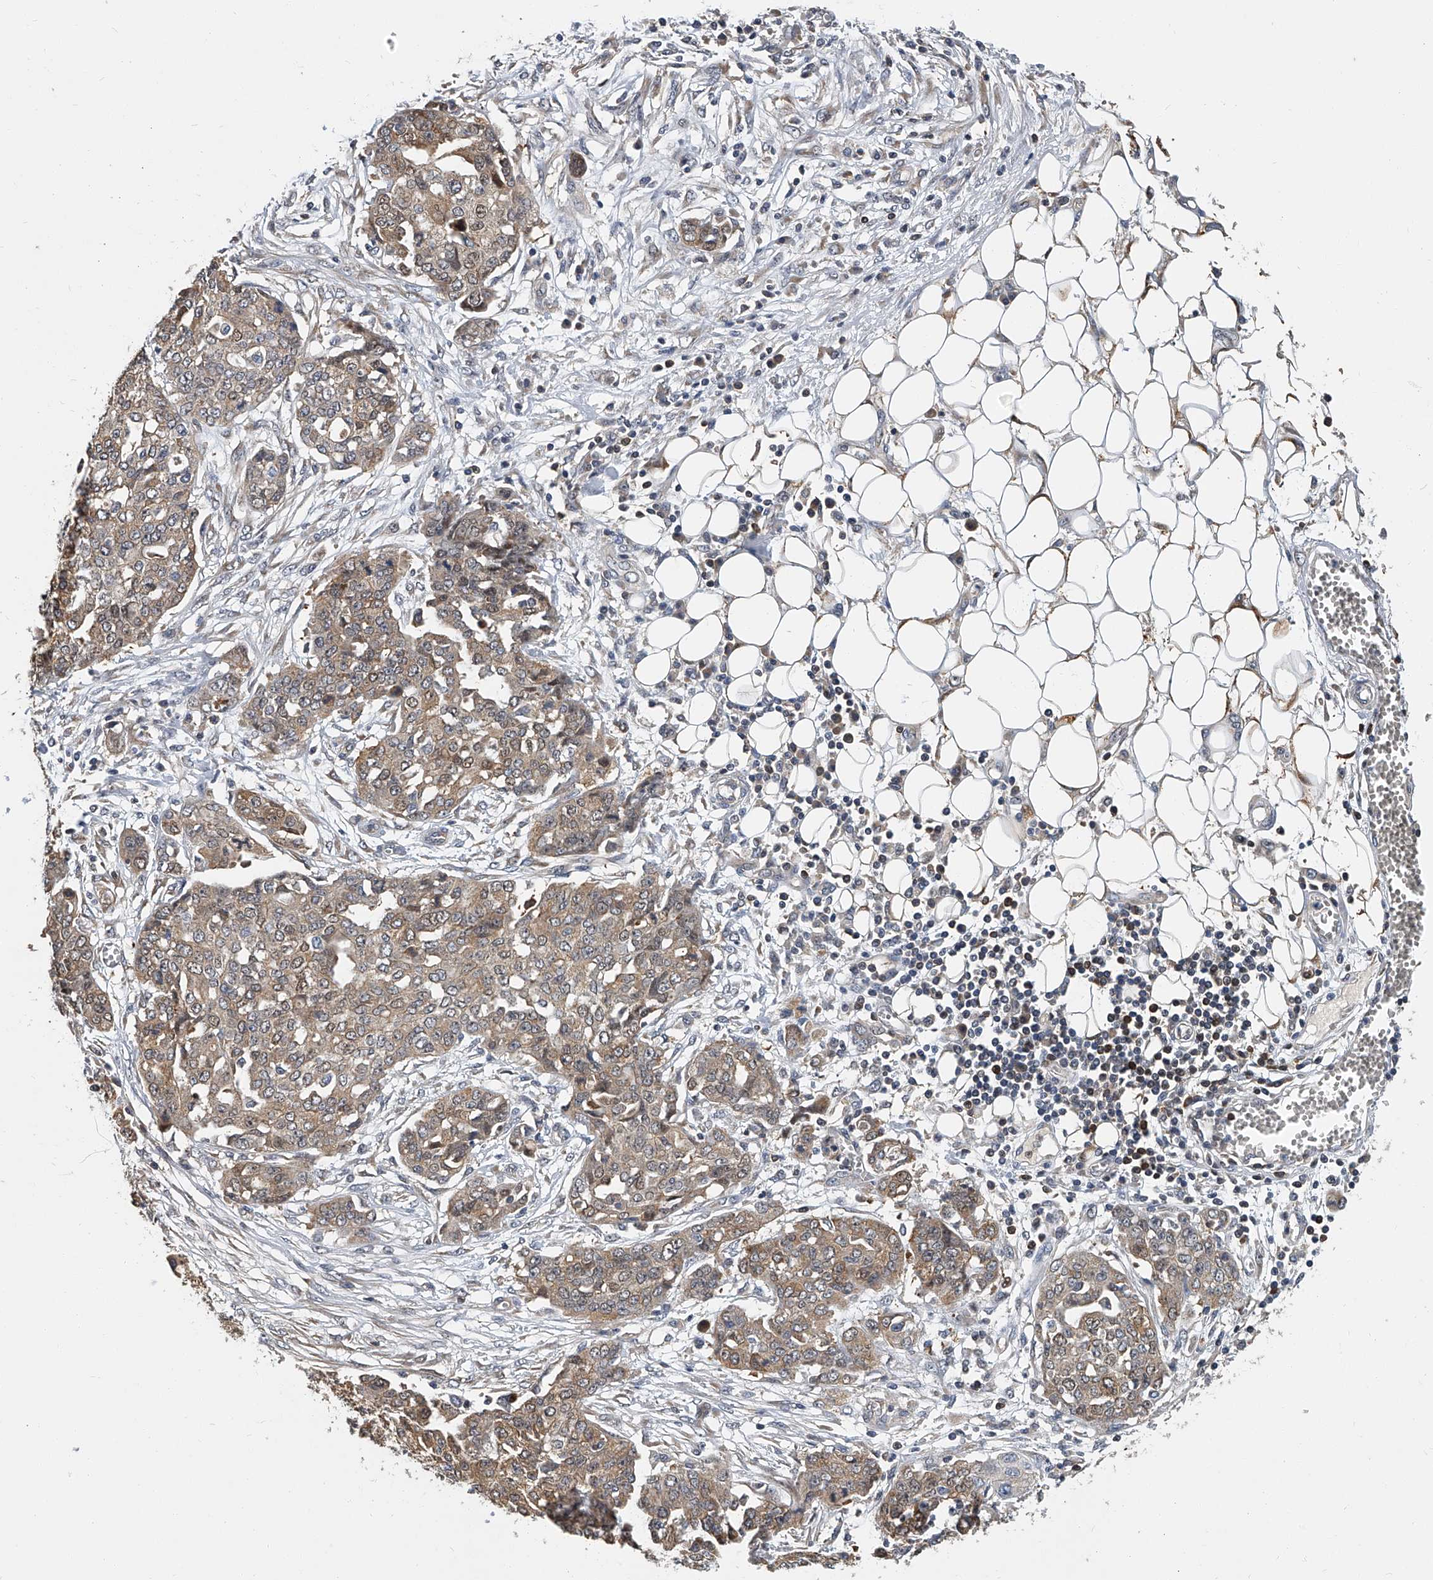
{"staining": {"intensity": "weak", "quantity": ">75%", "location": "cytoplasmic/membranous"}, "tissue": "ovarian cancer", "cell_type": "Tumor cells", "image_type": "cancer", "snomed": [{"axis": "morphology", "description": "Cystadenocarcinoma, serous, NOS"}, {"axis": "topography", "description": "Soft tissue"}, {"axis": "topography", "description": "Ovary"}], "caption": "Immunohistochemical staining of ovarian cancer displays low levels of weak cytoplasmic/membranous protein staining in approximately >75% of tumor cells.", "gene": "CD200", "patient": {"sex": "female", "age": 57}}